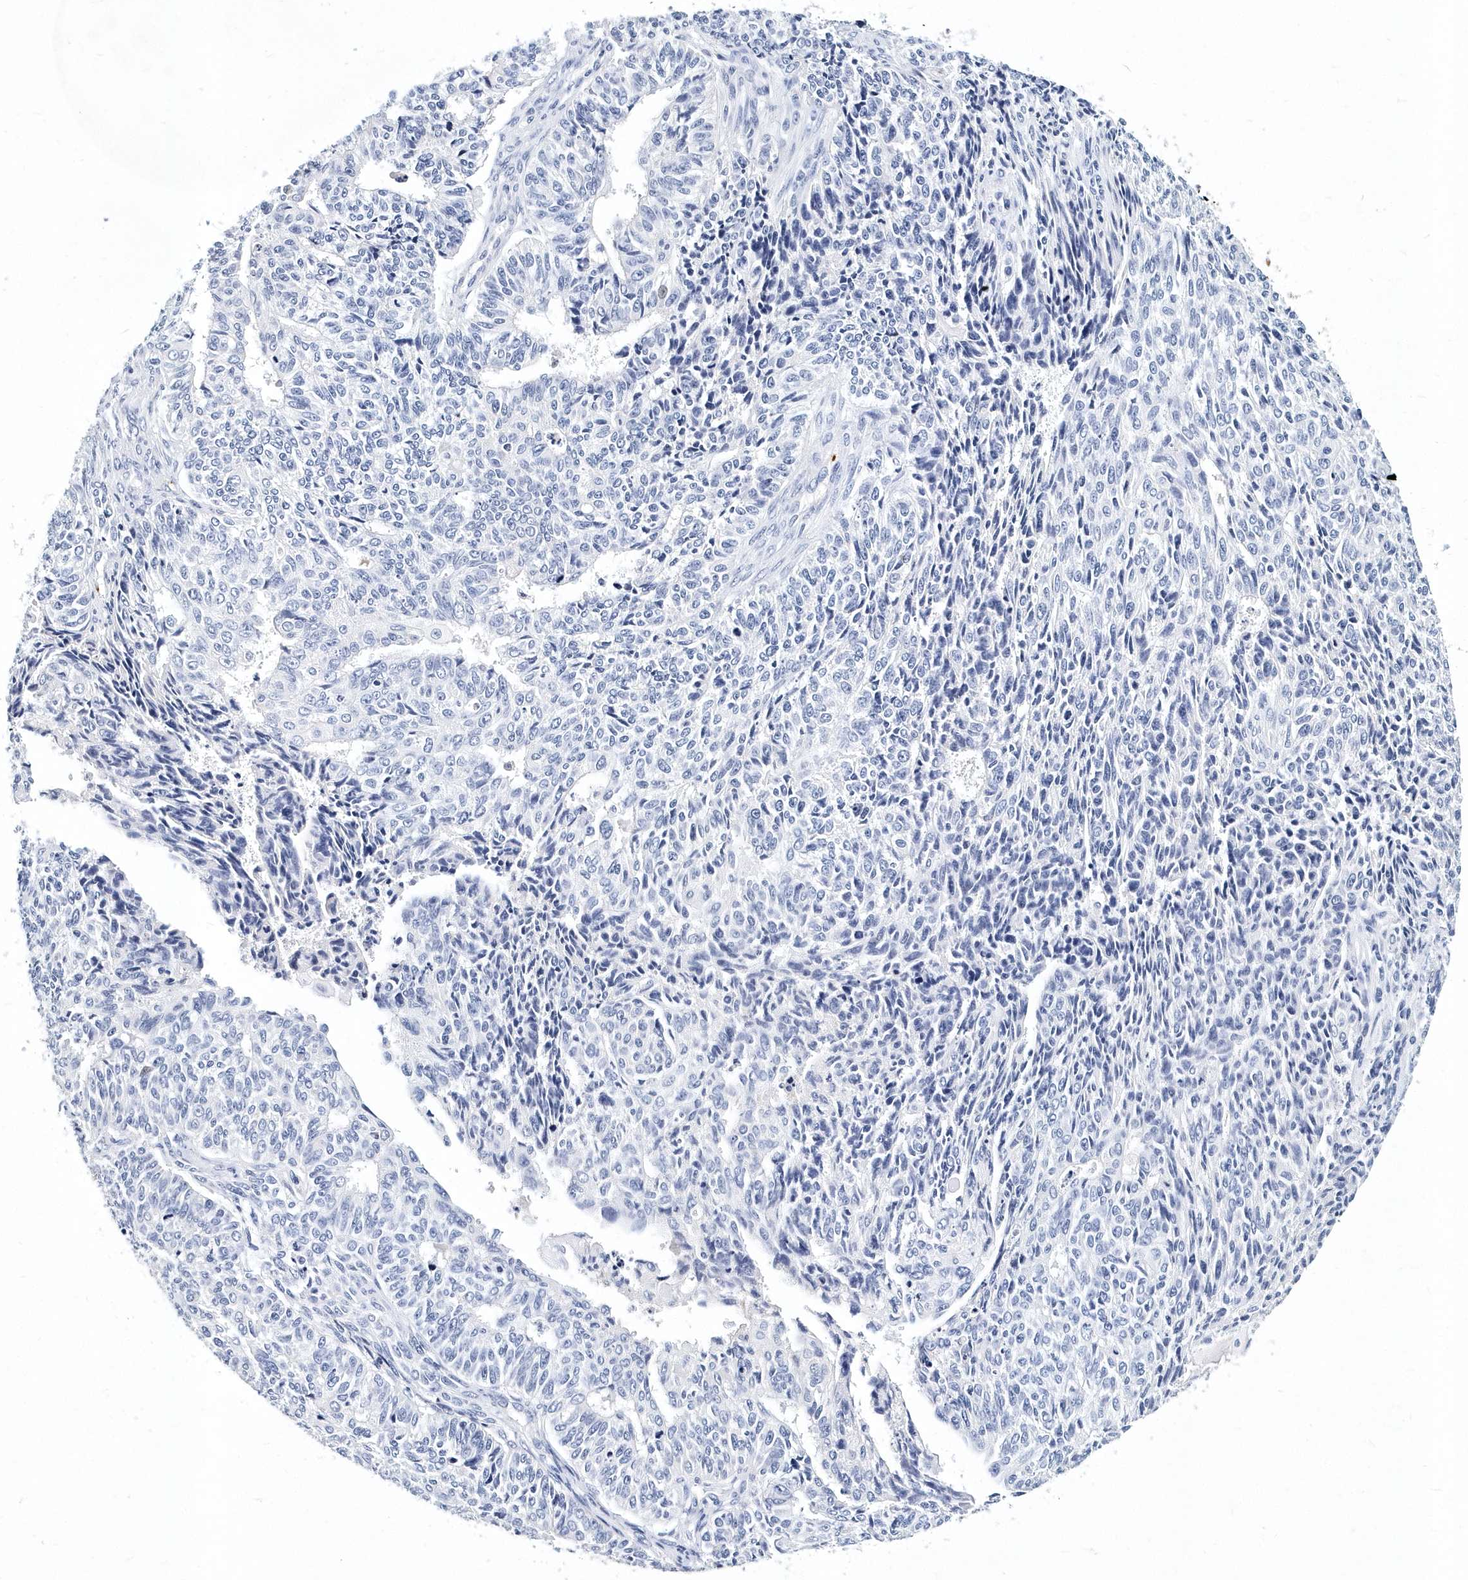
{"staining": {"intensity": "negative", "quantity": "none", "location": "none"}, "tissue": "endometrial cancer", "cell_type": "Tumor cells", "image_type": "cancer", "snomed": [{"axis": "morphology", "description": "Adenocarcinoma, NOS"}, {"axis": "topography", "description": "Endometrium"}], "caption": "Immunohistochemistry of endometrial cancer shows no expression in tumor cells.", "gene": "ITGA2B", "patient": {"sex": "female", "age": 32}}